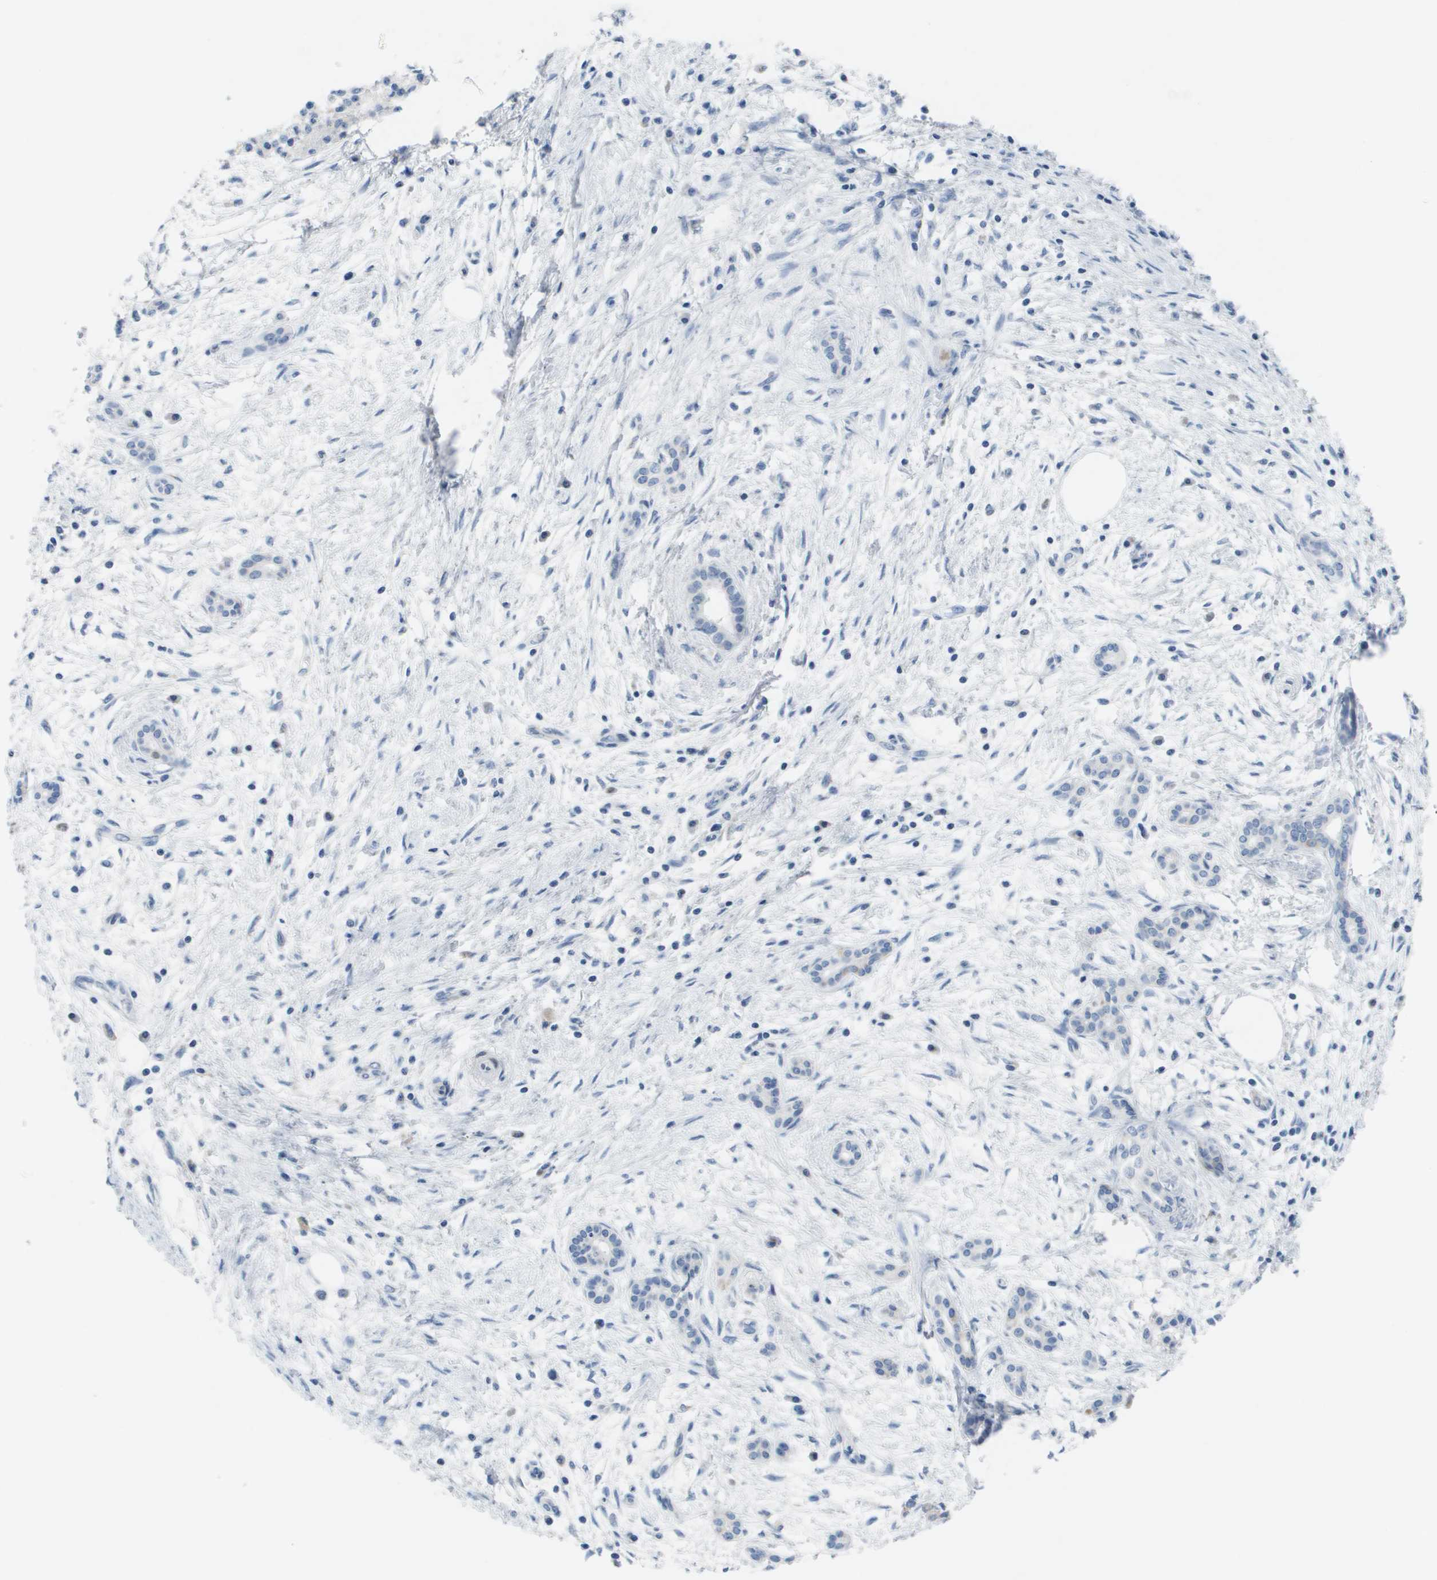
{"staining": {"intensity": "negative", "quantity": "none", "location": "none"}, "tissue": "pancreatic cancer", "cell_type": "Tumor cells", "image_type": "cancer", "snomed": [{"axis": "morphology", "description": "Adenocarcinoma, NOS"}, {"axis": "topography", "description": "Pancreas"}], "caption": "This is a micrograph of IHC staining of pancreatic adenocarcinoma, which shows no staining in tumor cells.", "gene": "TMEM223", "patient": {"sex": "female", "age": 70}}